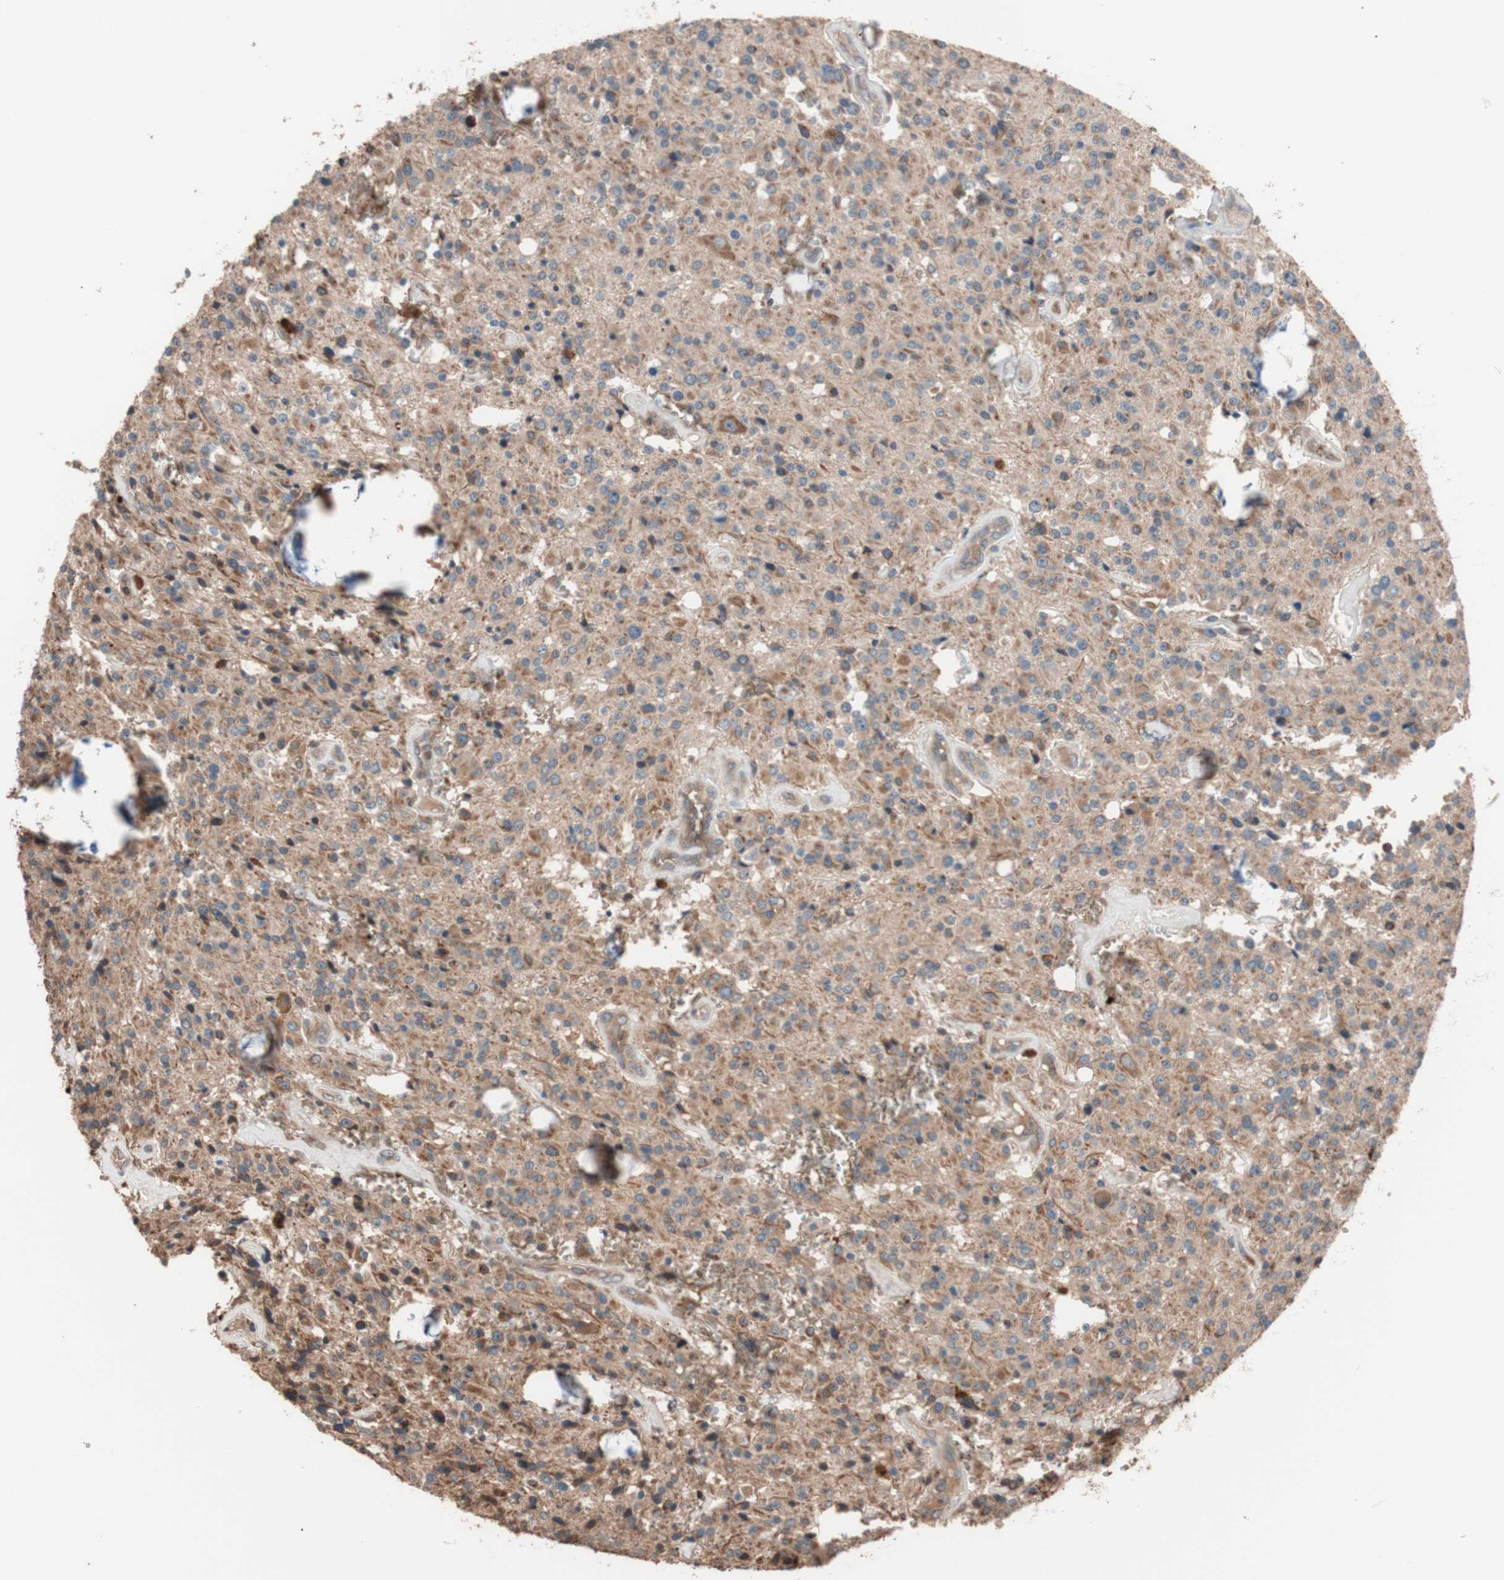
{"staining": {"intensity": "moderate", "quantity": ">75%", "location": "cytoplasmic/membranous"}, "tissue": "glioma", "cell_type": "Tumor cells", "image_type": "cancer", "snomed": [{"axis": "morphology", "description": "Glioma, malignant, Low grade"}, {"axis": "topography", "description": "Brain"}], "caption": "Tumor cells display medium levels of moderate cytoplasmic/membranous staining in approximately >75% of cells in glioma.", "gene": "GLYCTK", "patient": {"sex": "male", "age": 58}}